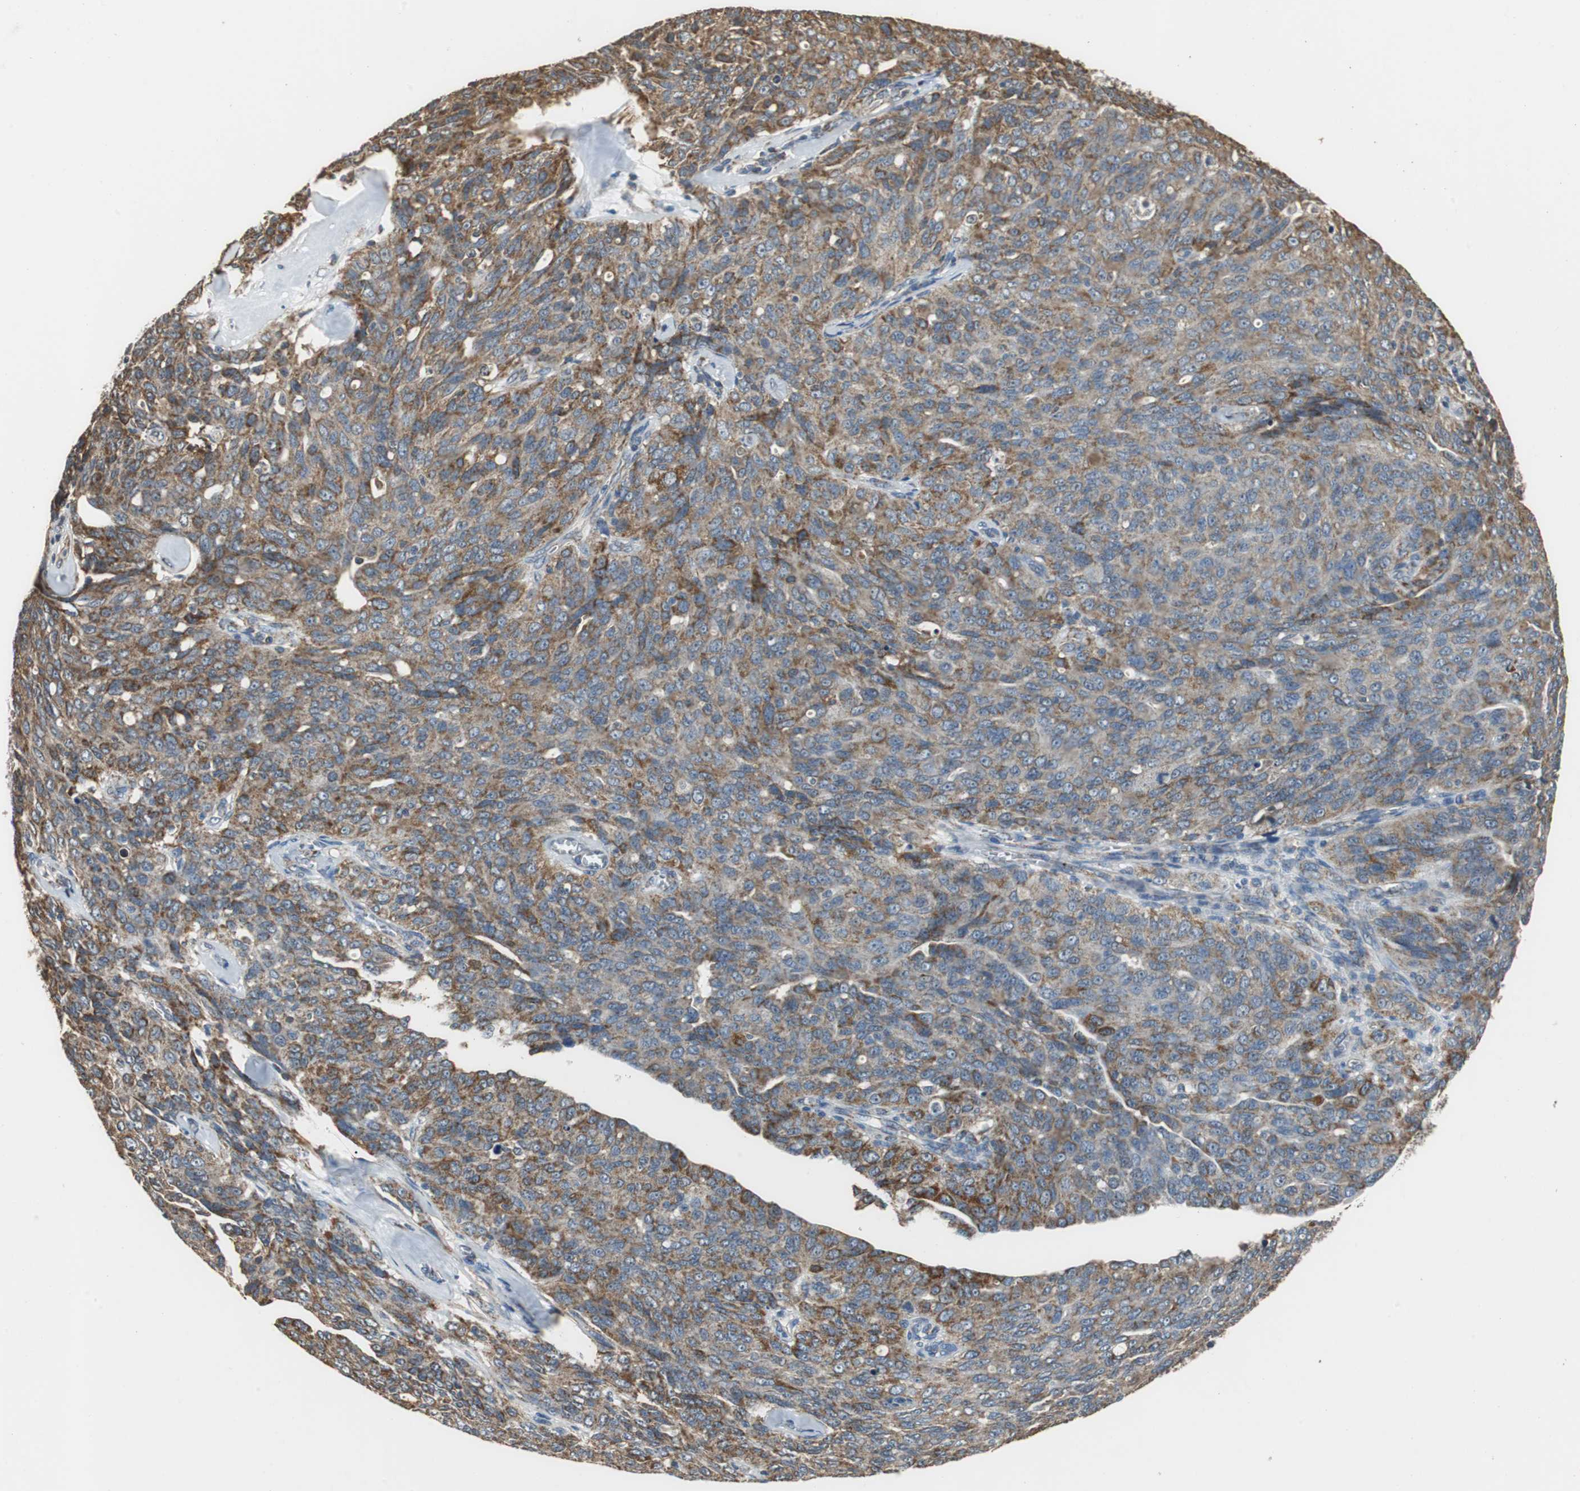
{"staining": {"intensity": "moderate", "quantity": "25%-75%", "location": "cytoplasmic/membranous"}, "tissue": "ovarian cancer", "cell_type": "Tumor cells", "image_type": "cancer", "snomed": [{"axis": "morphology", "description": "Carcinoma, endometroid"}, {"axis": "topography", "description": "Ovary"}], "caption": "DAB (3,3'-diaminobenzidine) immunohistochemical staining of human ovarian cancer reveals moderate cytoplasmic/membranous protein staining in approximately 25%-75% of tumor cells. Nuclei are stained in blue.", "gene": "NNT", "patient": {"sex": "female", "age": 60}}